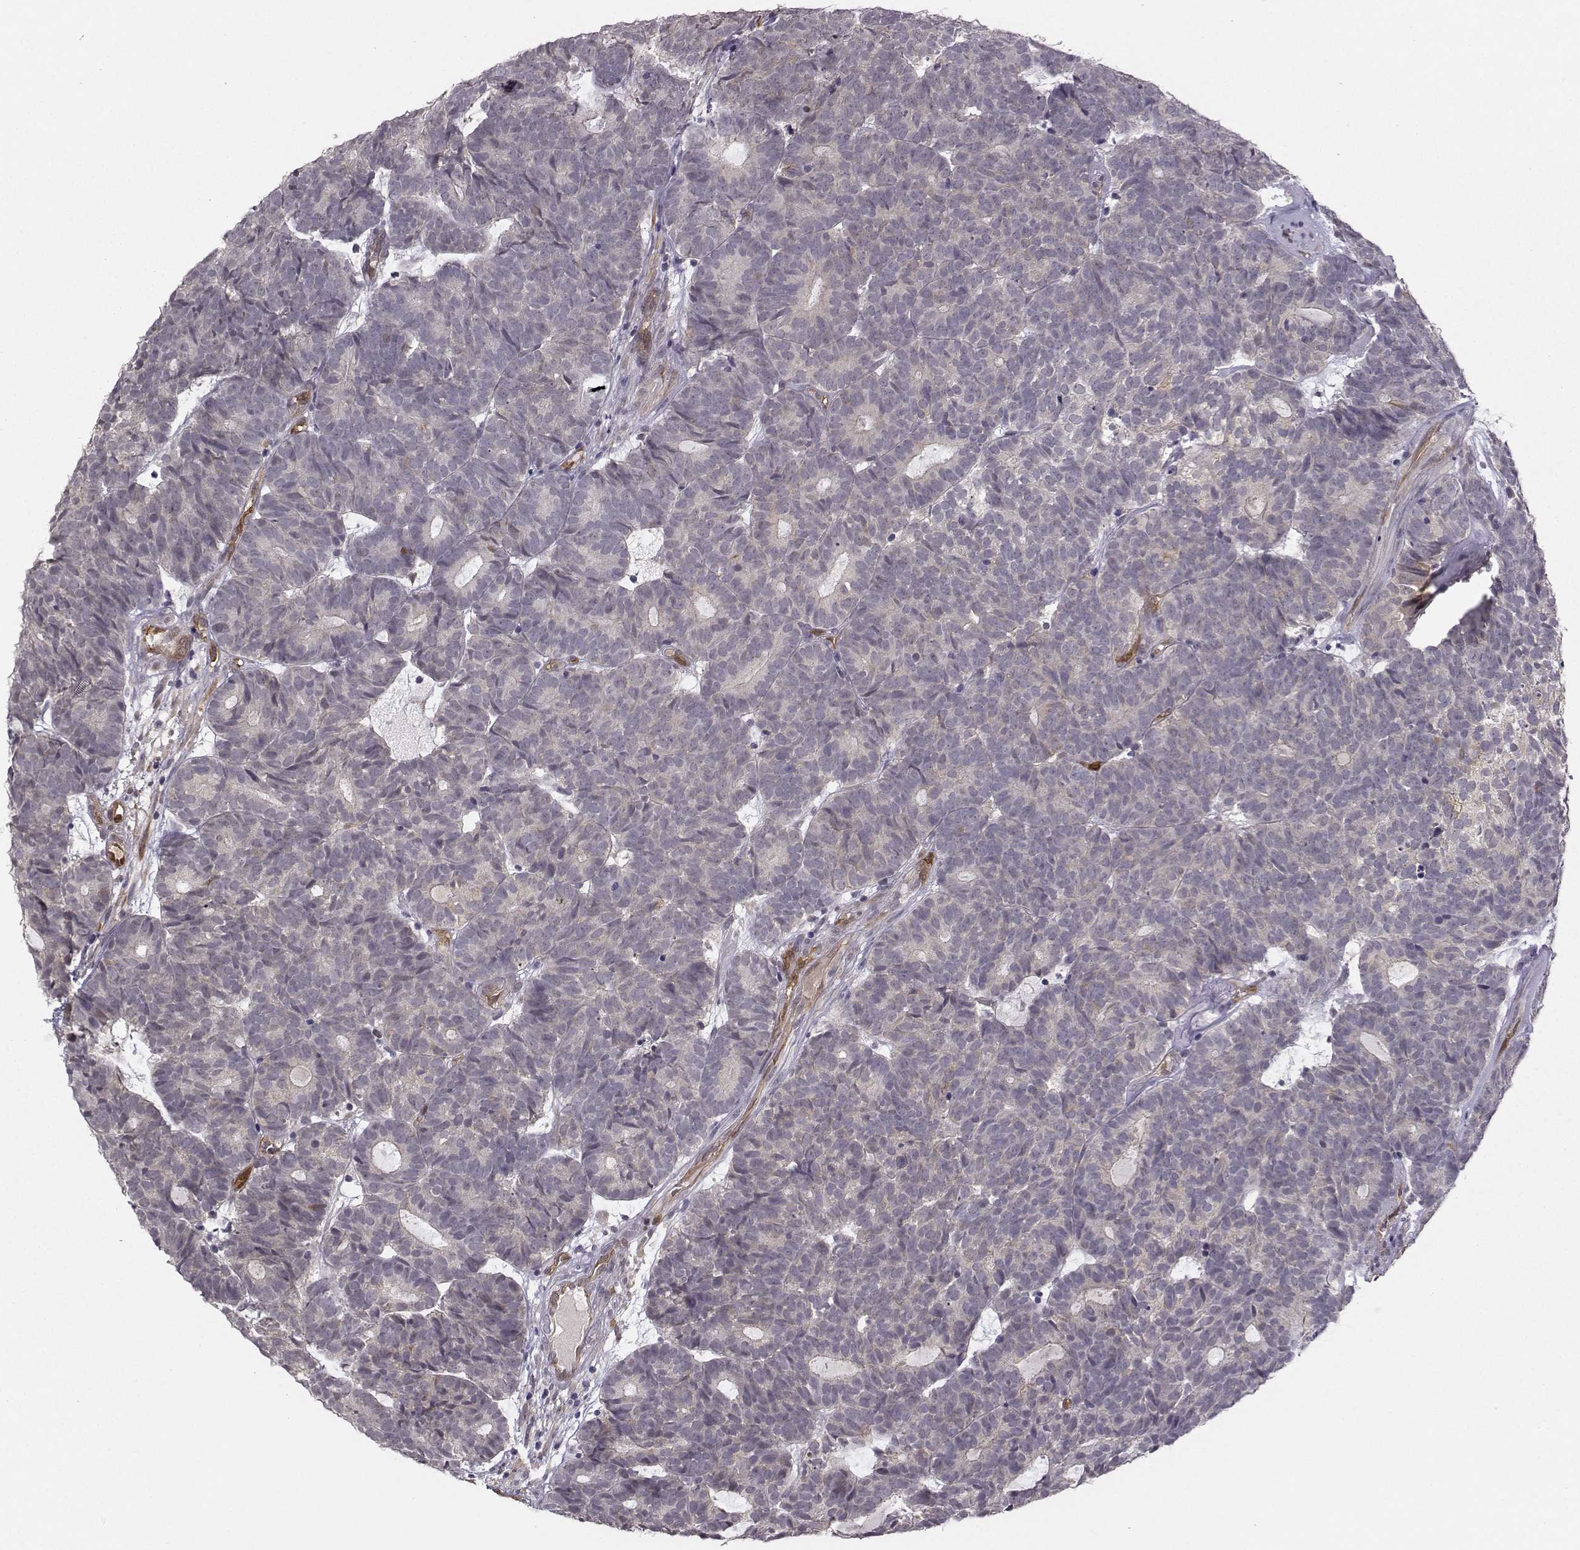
{"staining": {"intensity": "negative", "quantity": "none", "location": "none"}, "tissue": "head and neck cancer", "cell_type": "Tumor cells", "image_type": "cancer", "snomed": [{"axis": "morphology", "description": "Adenocarcinoma, NOS"}, {"axis": "topography", "description": "Head-Neck"}], "caption": "Immunohistochemistry of human head and neck adenocarcinoma displays no staining in tumor cells.", "gene": "NQO1", "patient": {"sex": "female", "age": 81}}